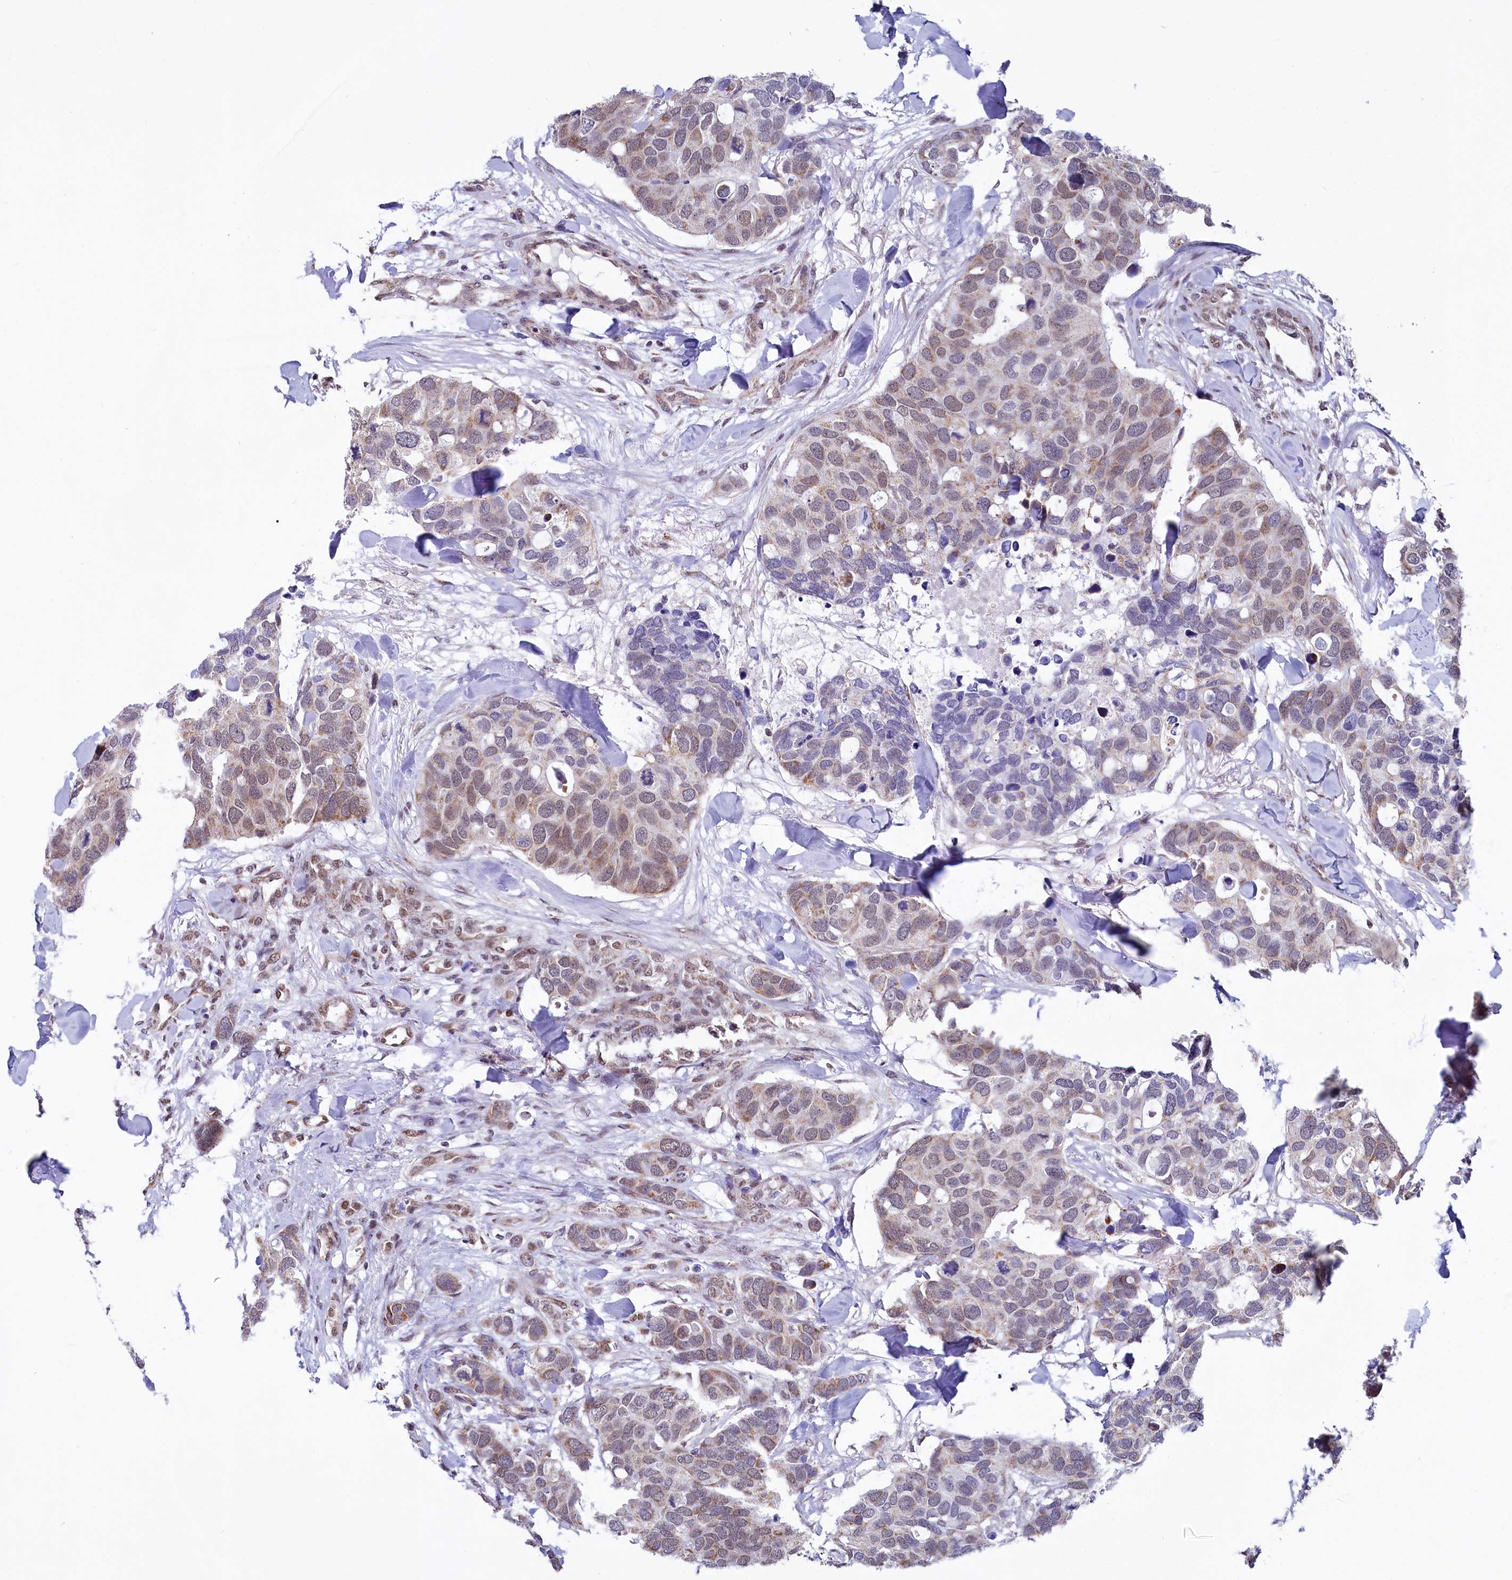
{"staining": {"intensity": "weak", "quantity": "25%-75%", "location": "cytoplasmic/membranous,nuclear"}, "tissue": "breast cancer", "cell_type": "Tumor cells", "image_type": "cancer", "snomed": [{"axis": "morphology", "description": "Duct carcinoma"}, {"axis": "topography", "description": "Breast"}], "caption": "This is a histology image of IHC staining of breast cancer, which shows weak staining in the cytoplasmic/membranous and nuclear of tumor cells.", "gene": "MORN3", "patient": {"sex": "female", "age": 83}}